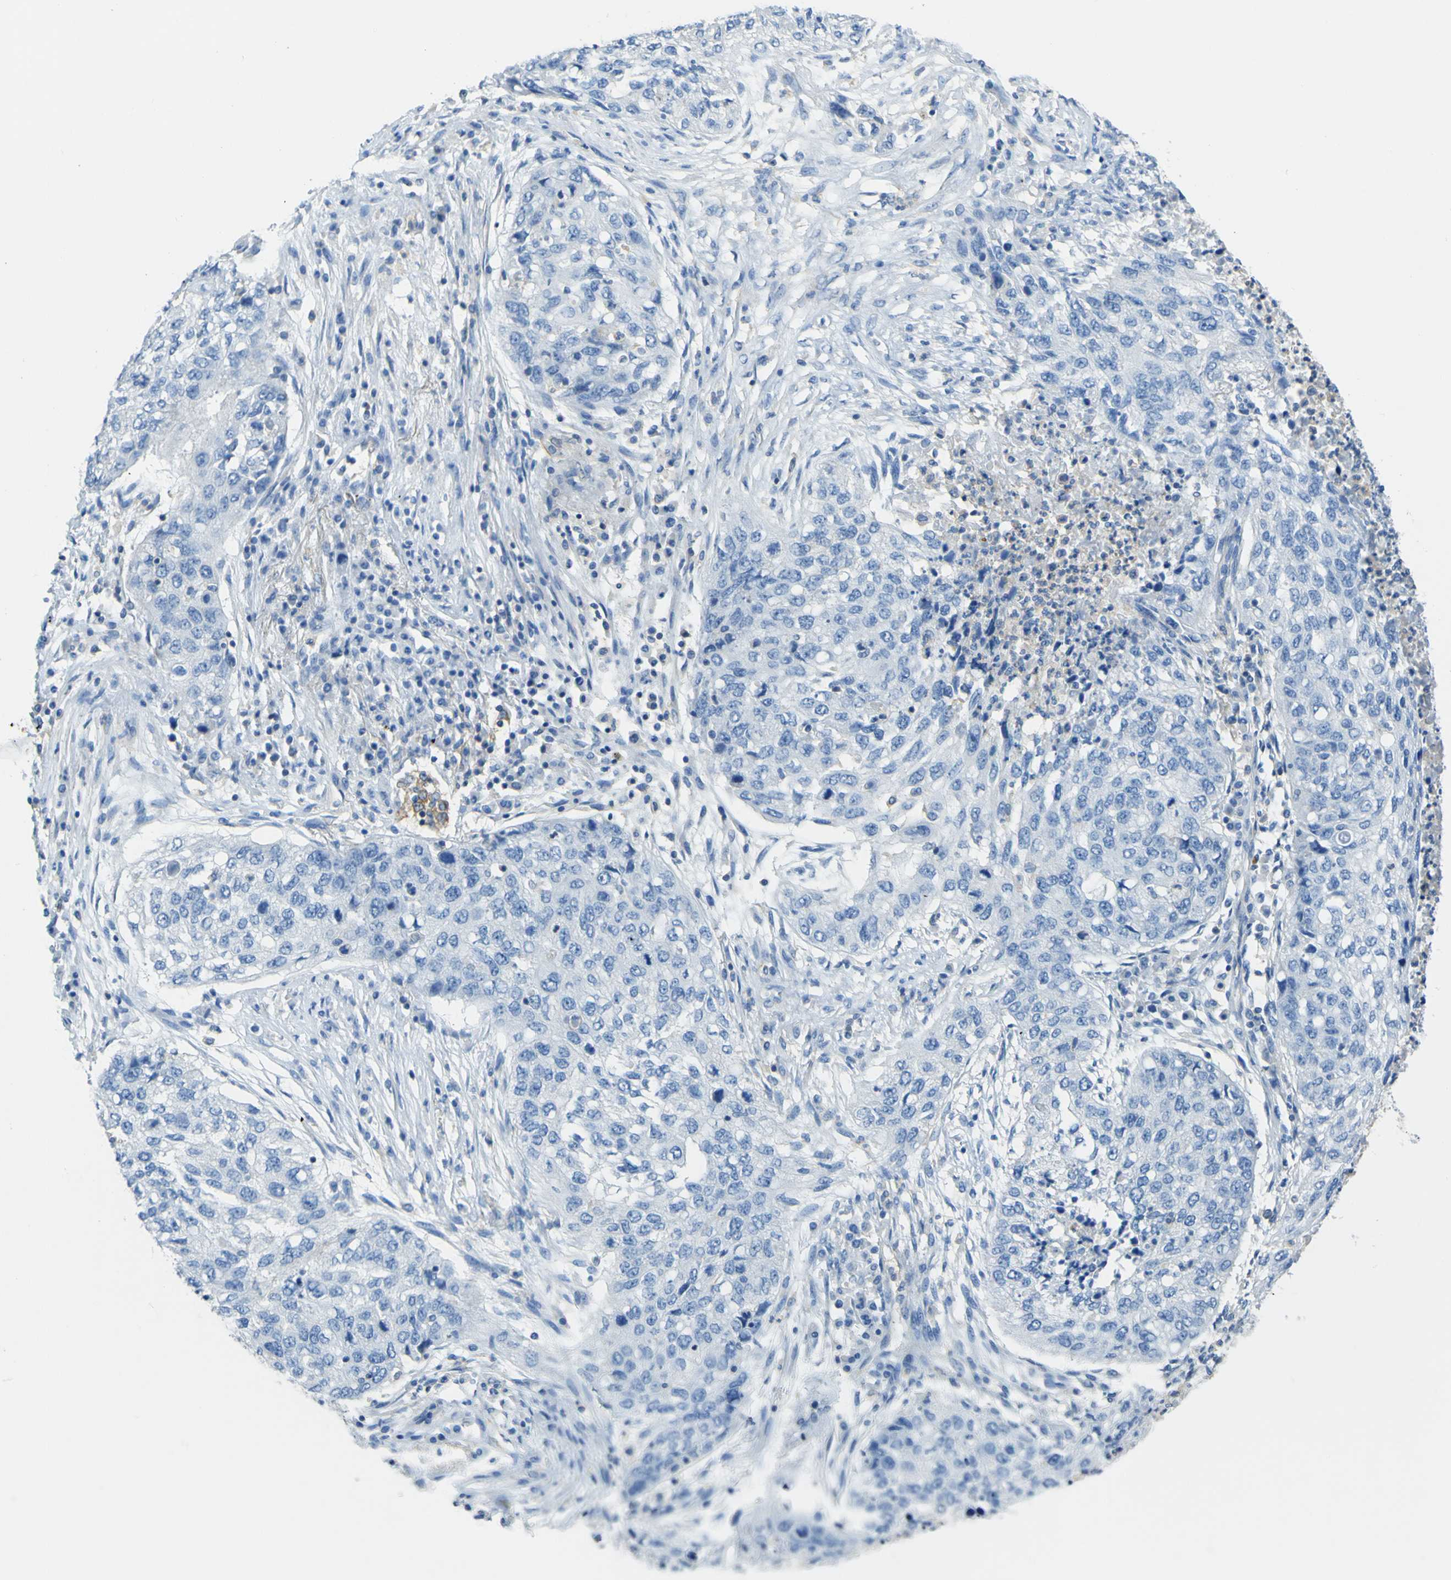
{"staining": {"intensity": "negative", "quantity": "none", "location": "none"}, "tissue": "lung cancer", "cell_type": "Tumor cells", "image_type": "cancer", "snomed": [{"axis": "morphology", "description": "Squamous cell carcinoma, NOS"}, {"axis": "topography", "description": "Lung"}], "caption": "Image shows no protein staining in tumor cells of squamous cell carcinoma (lung) tissue.", "gene": "OGN", "patient": {"sex": "female", "age": 63}}